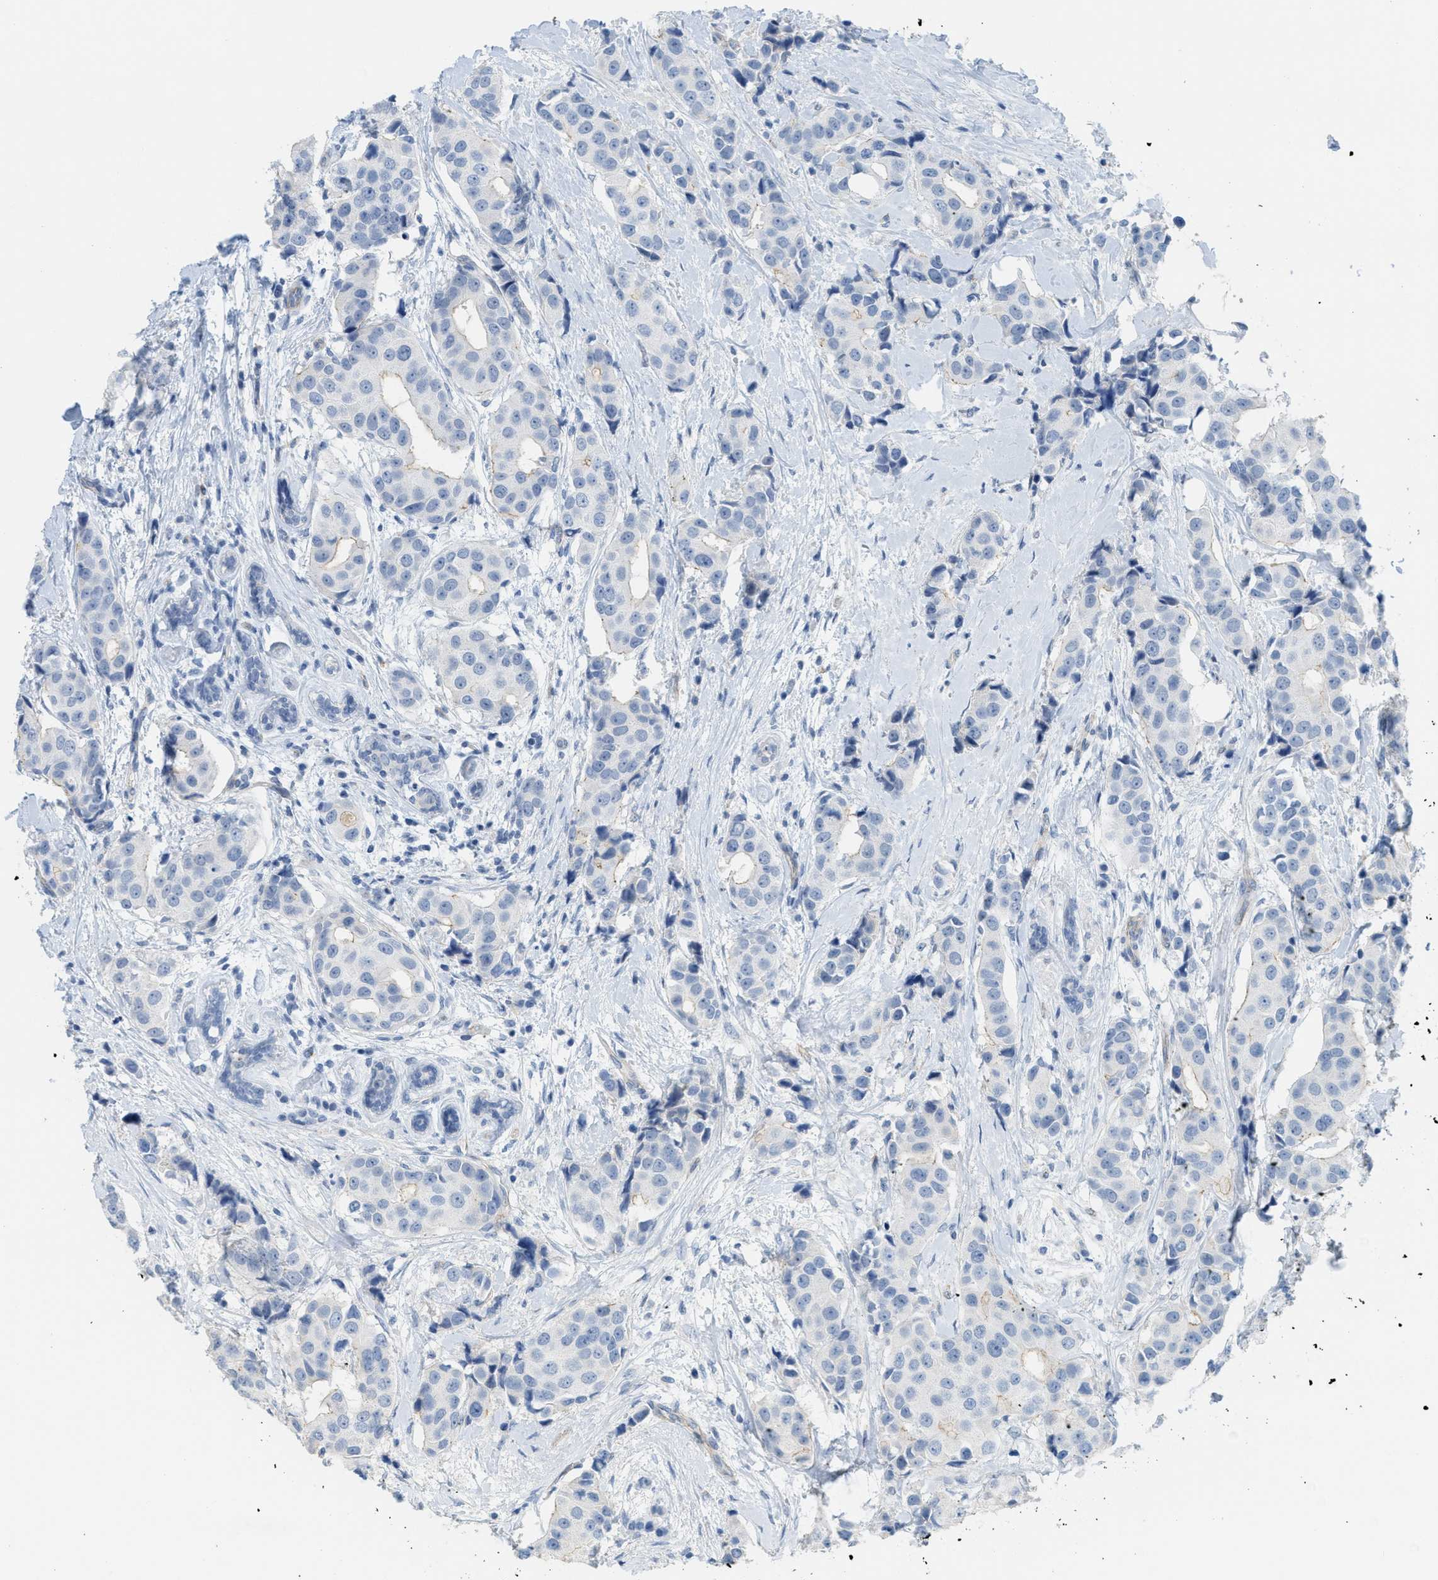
{"staining": {"intensity": "negative", "quantity": "none", "location": "none"}, "tissue": "breast cancer", "cell_type": "Tumor cells", "image_type": "cancer", "snomed": [{"axis": "morphology", "description": "Normal tissue, NOS"}, {"axis": "morphology", "description": "Duct carcinoma"}, {"axis": "topography", "description": "Breast"}], "caption": "Tumor cells show no significant expression in breast cancer (intraductal carcinoma).", "gene": "CRB3", "patient": {"sex": "female", "age": 39}}